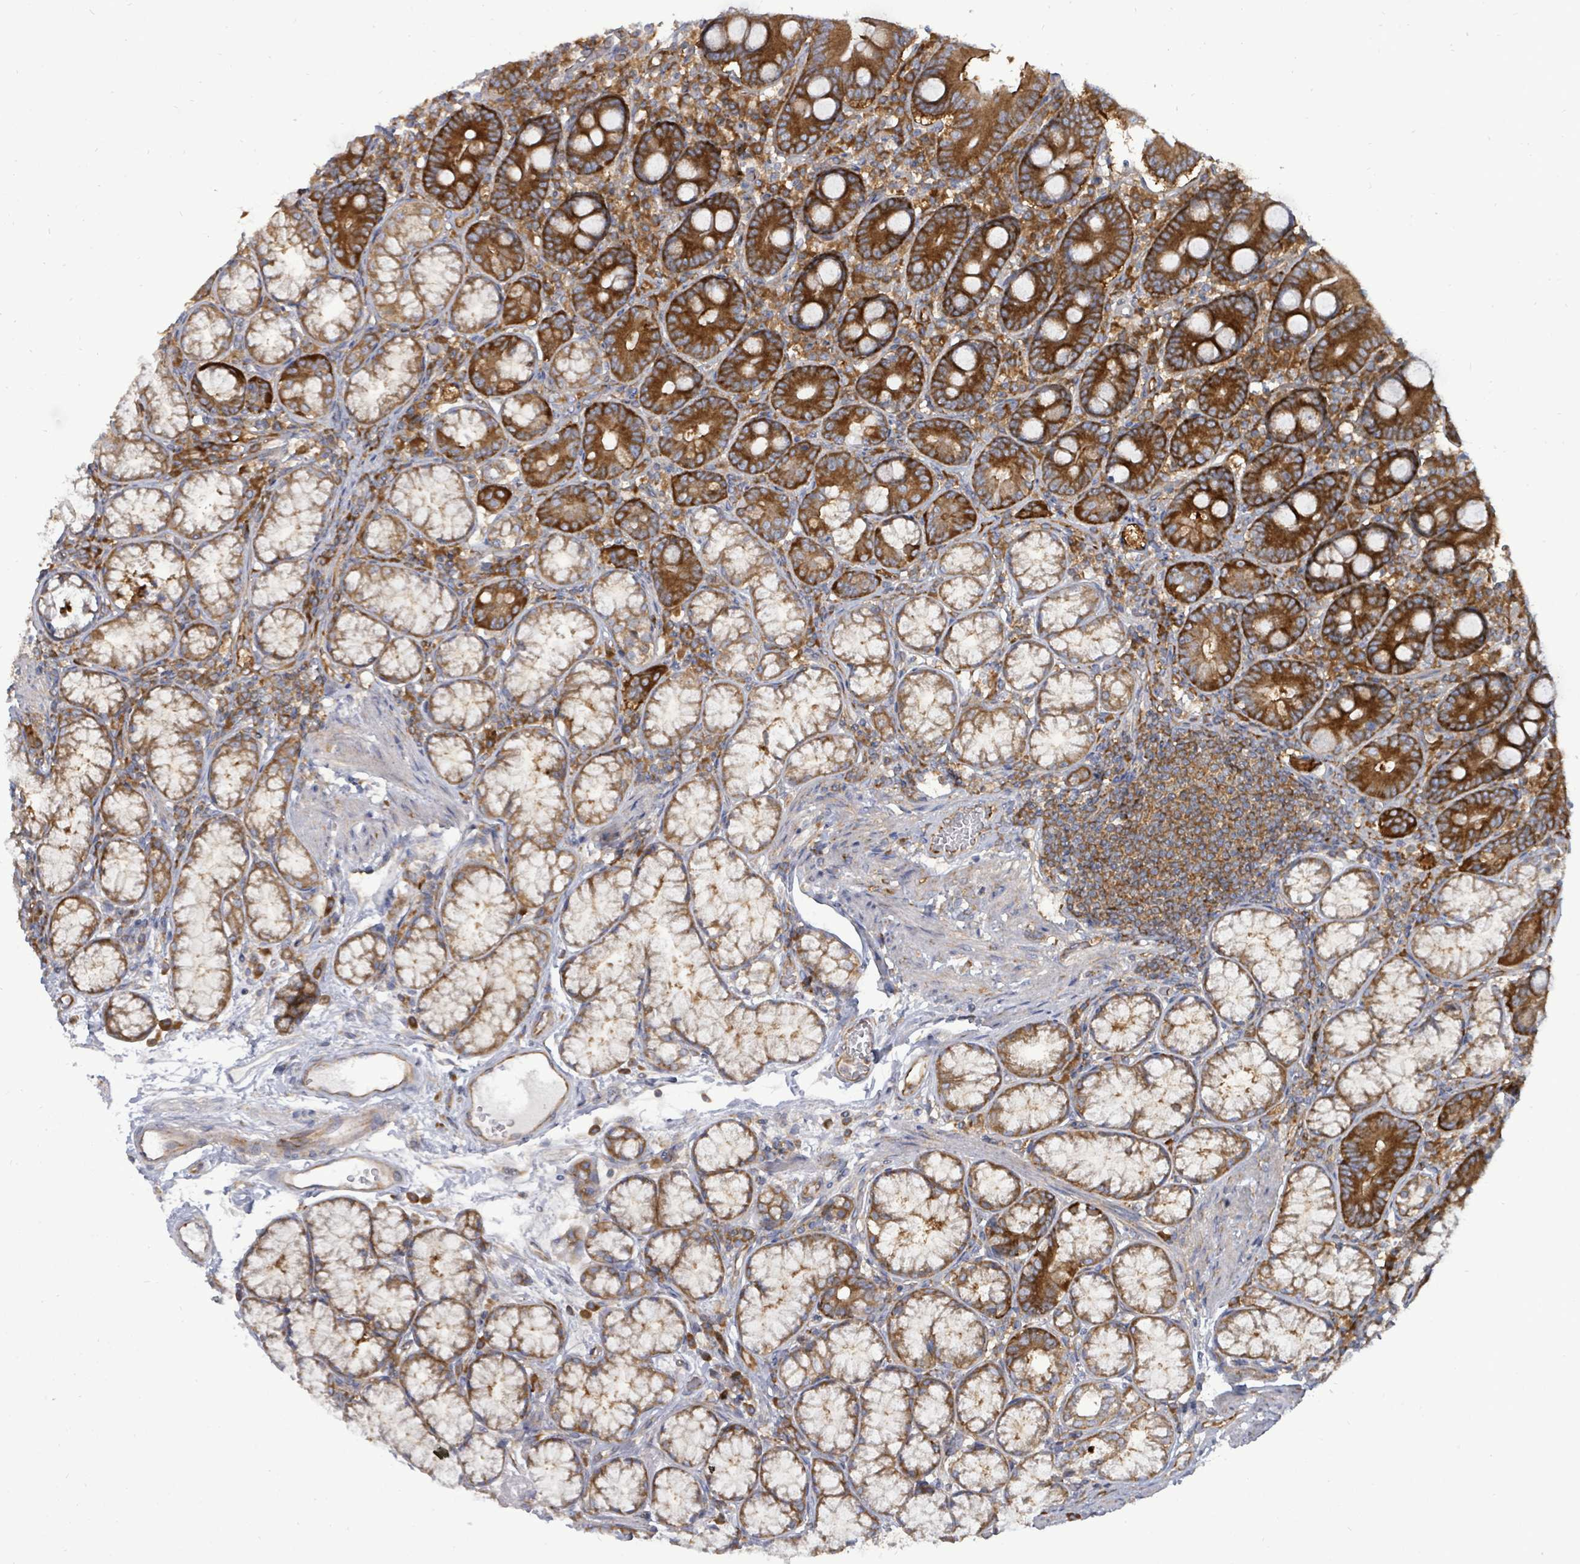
{"staining": {"intensity": "strong", "quantity": ">75%", "location": "cytoplasmic/membranous"}, "tissue": "duodenum", "cell_type": "Glandular cells", "image_type": "normal", "snomed": [{"axis": "morphology", "description": "Normal tissue, NOS"}, {"axis": "topography", "description": "Duodenum"}], "caption": "A histopathology image of human duodenum stained for a protein shows strong cytoplasmic/membranous brown staining in glandular cells. Using DAB (3,3'-diaminobenzidine) (brown) and hematoxylin (blue) stains, captured at high magnification using brightfield microscopy.", "gene": "EIF3CL", "patient": {"sex": "female", "age": 67}}